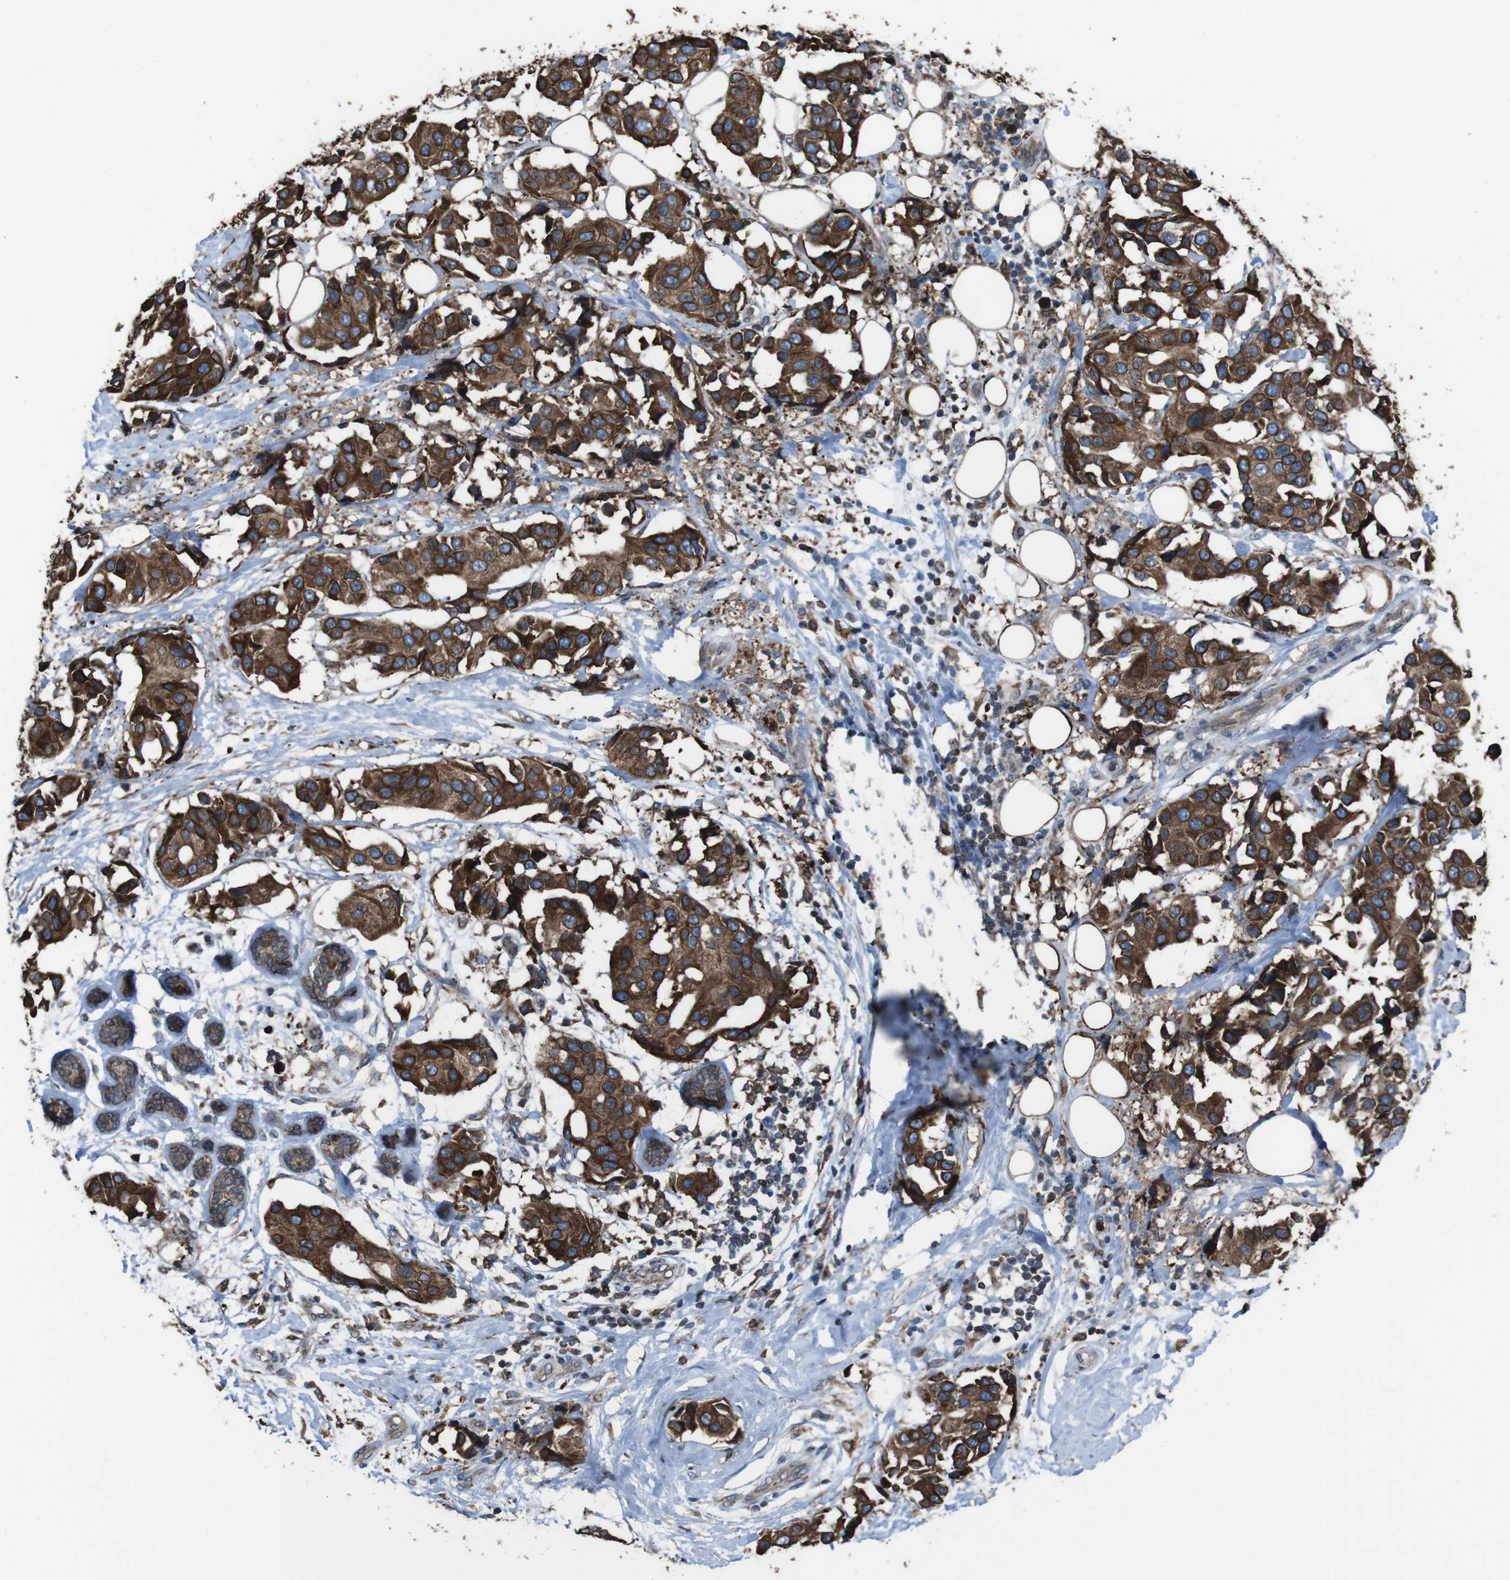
{"staining": {"intensity": "strong", "quantity": ">75%", "location": "cytoplasmic/membranous,nuclear"}, "tissue": "breast cancer", "cell_type": "Tumor cells", "image_type": "cancer", "snomed": [{"axis": "morphology", "description": "Normal tissue, NOS"}, {"axis": "morphology", "description": "Duct carcinoma"}, {"axis": "topography", "description": "Breast"}], "caption": "There is high levels of strong cytoplasmic/membranous and nuclear expression in tumor cells of breast invasive ductal carcinoma, as demonstrated by immunohistochemical staining (brown color).", "gene": "APMAP", "patient": {"sex": "female", "age": 39}}